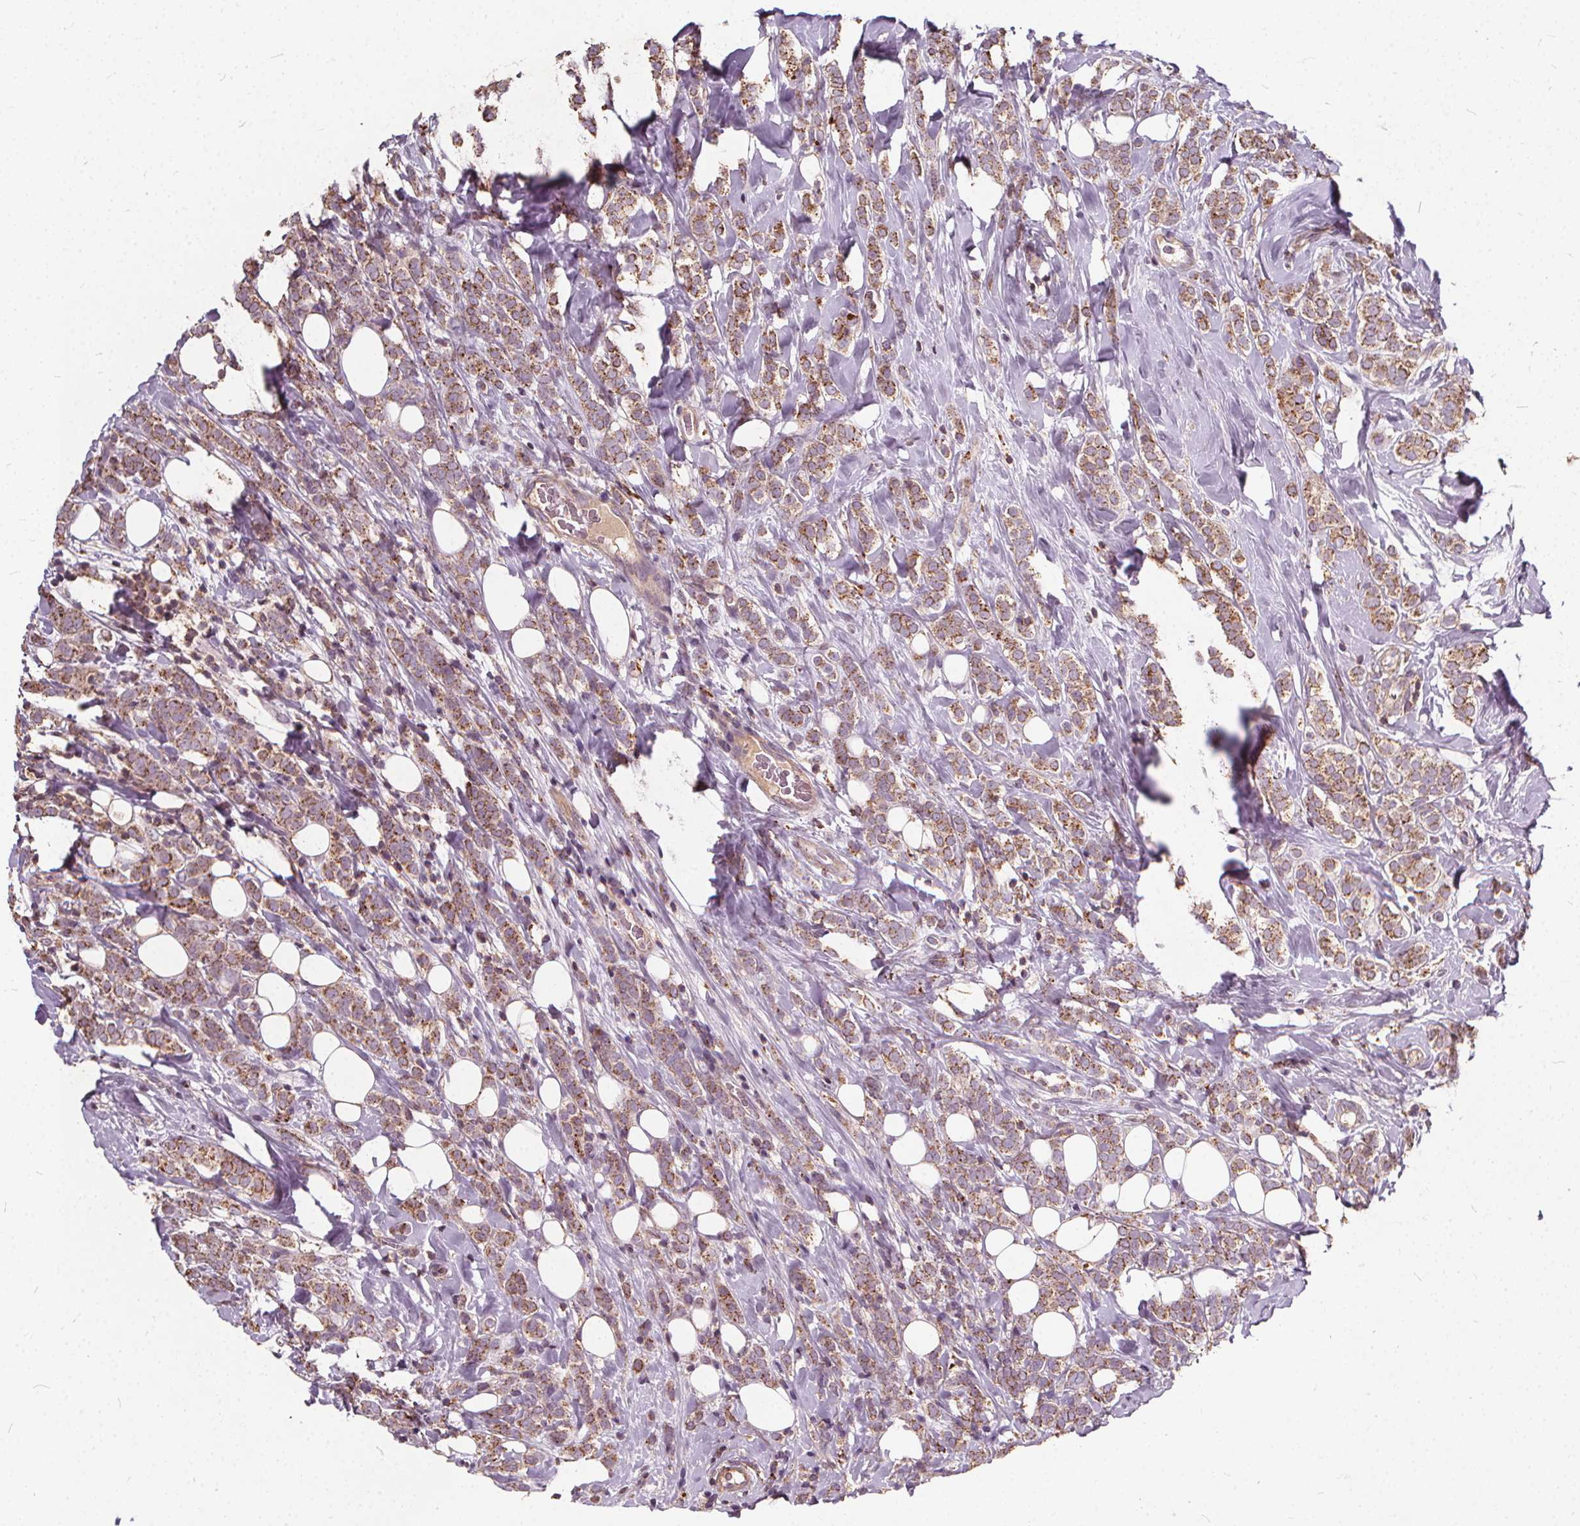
{"staining": {"intensity": "moderate", "quantity": ">75%", "location": "cytoplasmic/membranous"}, "tissue": "breast cancer", "cell_type": "Tumor cells", "image_type": "cancer", "snomed": [{"axis": "morphology", "description": "Lobular carcinoma"}, {"axis": "topography", "description": "Breast"}], "caption": "IHC image of breast cancer stained for a protein (brown), which exhibits medium levels of moderate cytoplasmic/membranous staining in about >75% of tumor cells.", "gene": "ORAI2", "patient": {"sex": "female", "age": 49}}